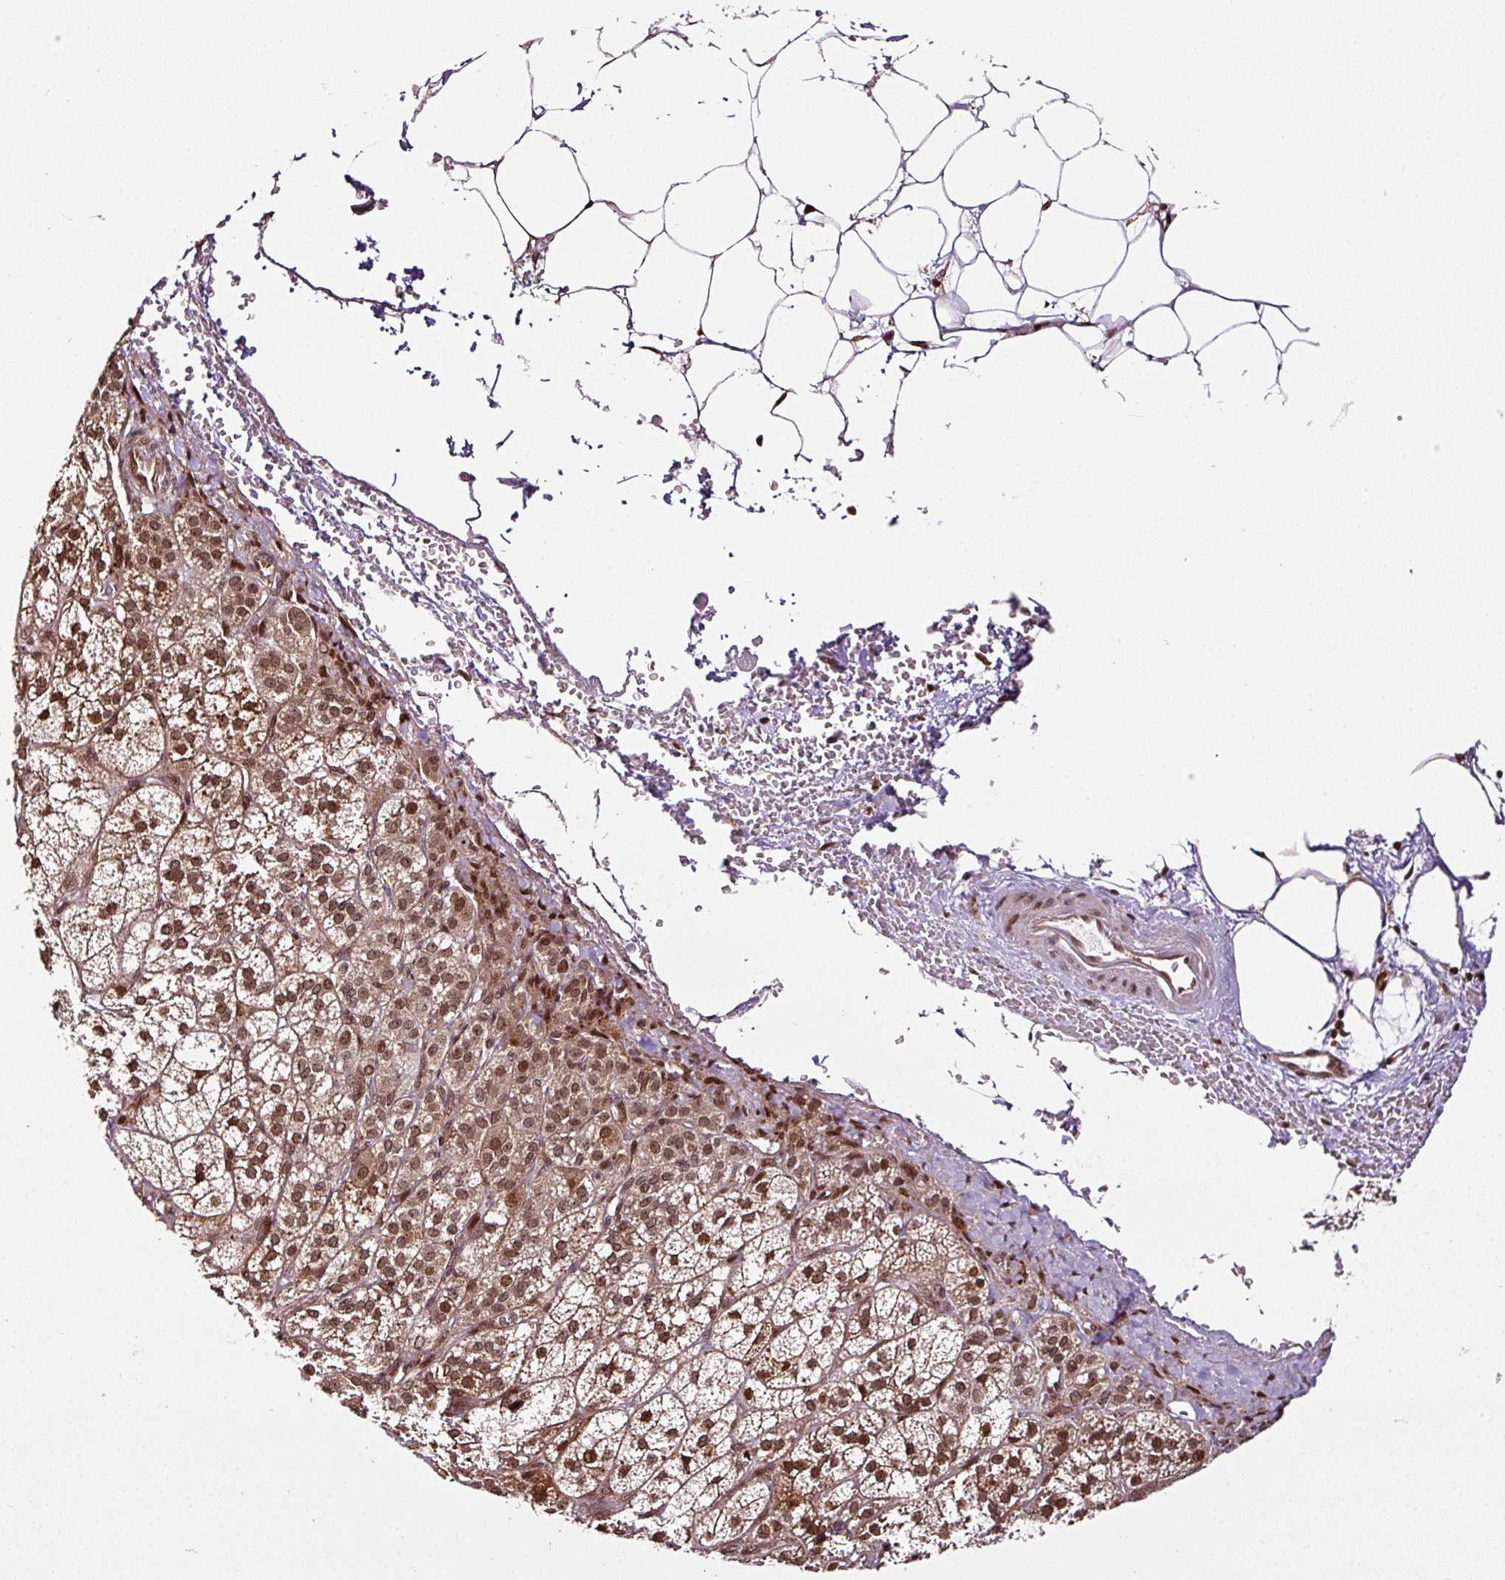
{"staining": {"intensity": "strong", "quantity": ">75%", "location": "cytoplasmic/membranous,nuclear"}, "tissue": "adrenal gland", "cell_type": "Glandular cells", "image_type": "normal", "snomed": [{"axis": "morphology", "description": "Normal tissue, NOS"}, {"axis": "topography", "description": "Adrenal gland"}], "caption": "Immunohistochemical staining of benign adrenal gland demonstrates high levels of strong cytoplasmic/membranous,nuclear expression in approximately >75% of glandular cells. The staining was performed using DAB to visualize the protein expression in brown, while the nuclei were stained in blue with hematoxylin (Magnification: 20x).", "gene": "COPRS", "patient": {"sex": "female", "age": 60}}